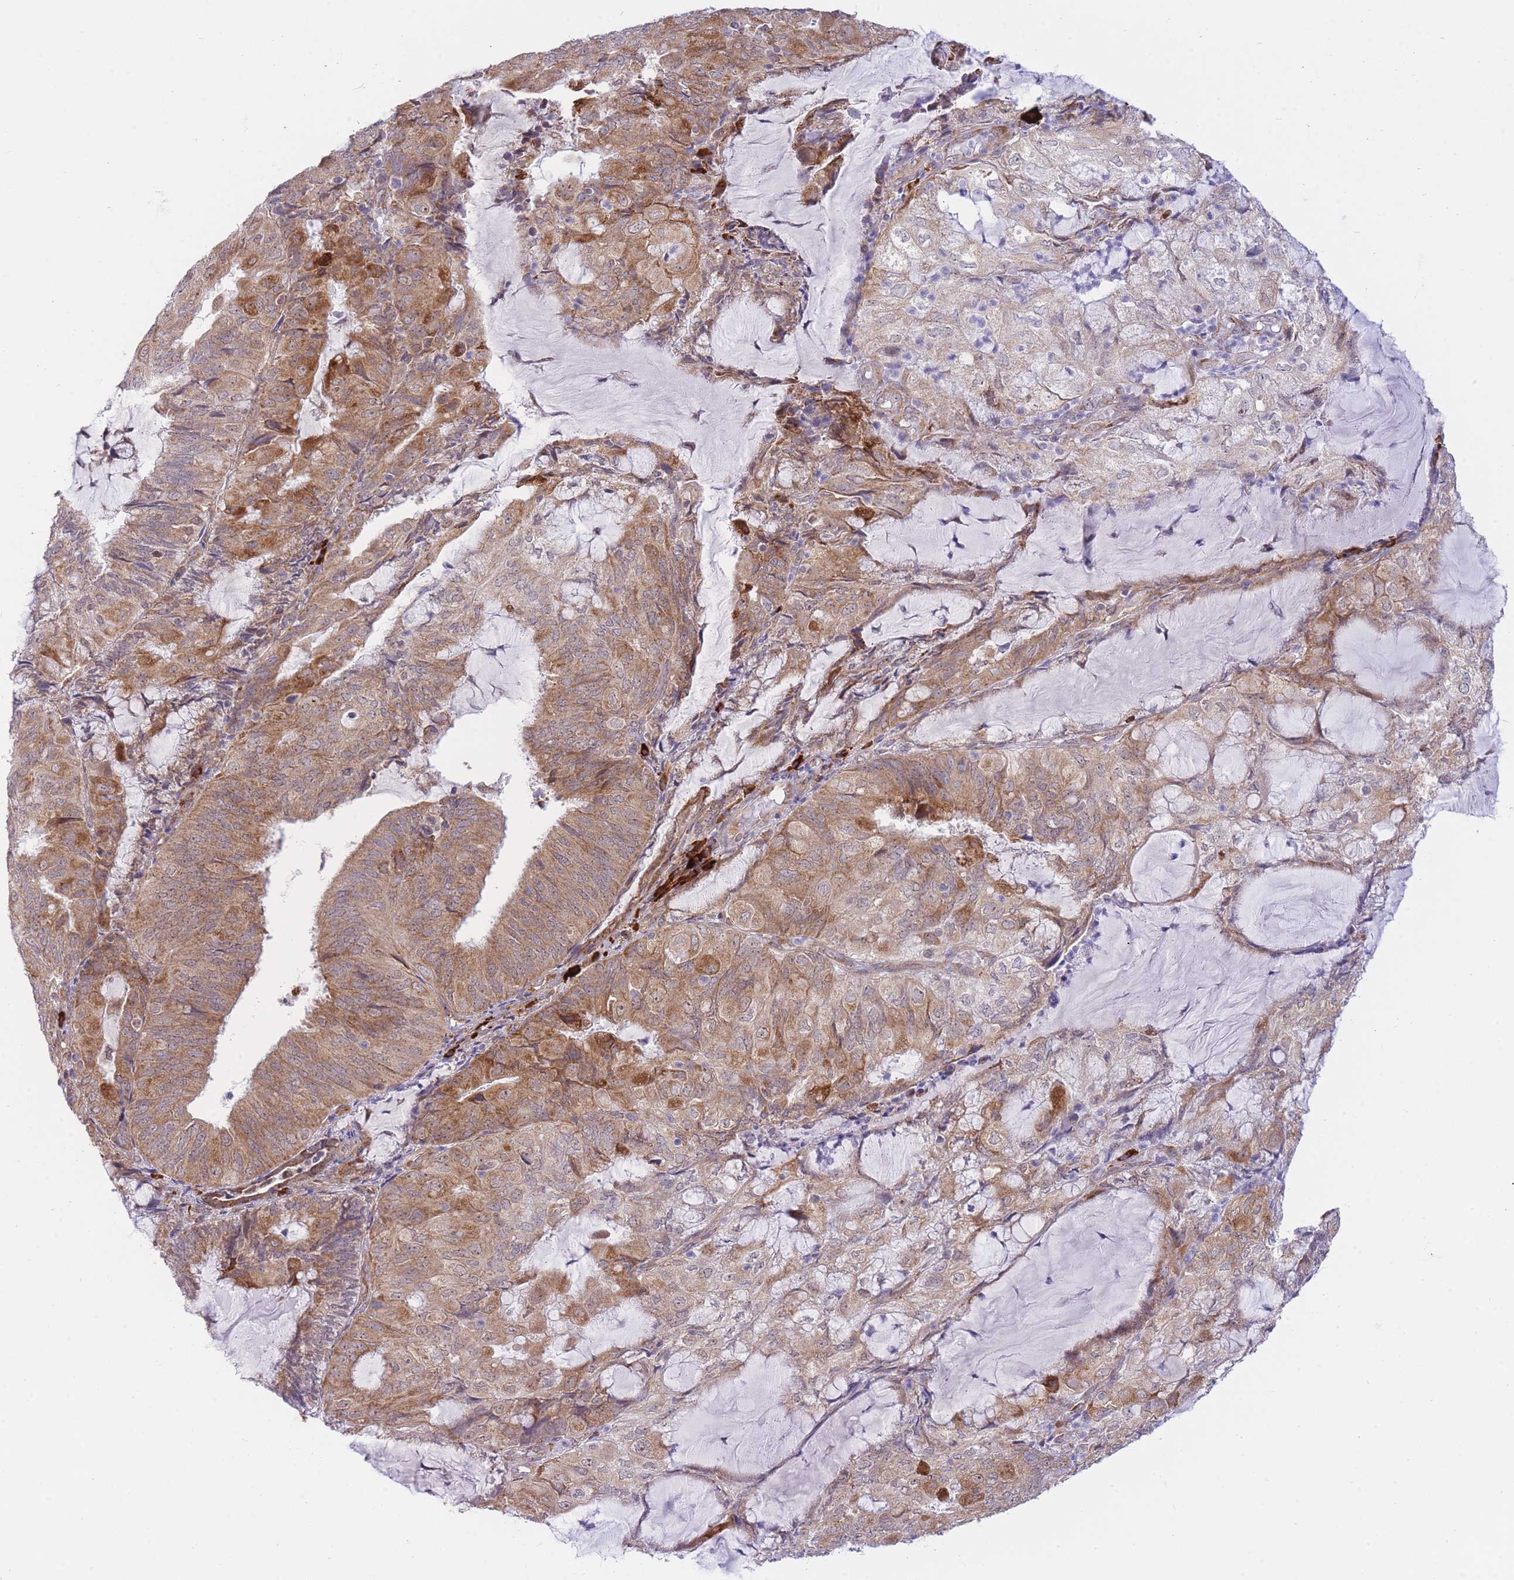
{"staining": {"intensity": "moderate", "quantity": ">75%", "location": "cytoplasmic/membranous"}, "tissue": "endometrial cancer", "cell_type": "Tumor cells", "image_type": "cancer", "snomed": [{"axis": "morphology", "description": "Adenocarcinoma, NOS"}, {"axis": "topography", "description": "Endometrium"}], "caption": "This image demonstrates immunohistochemistry (IHC) staining of human endometrial cancer (adenocarcinoma), with medium moderate cytoplasmic/membranous staining in approximately >75% of tumor cells.", "gene": "EXOSC8", "patient": {"sex": "female", "age": 81}}